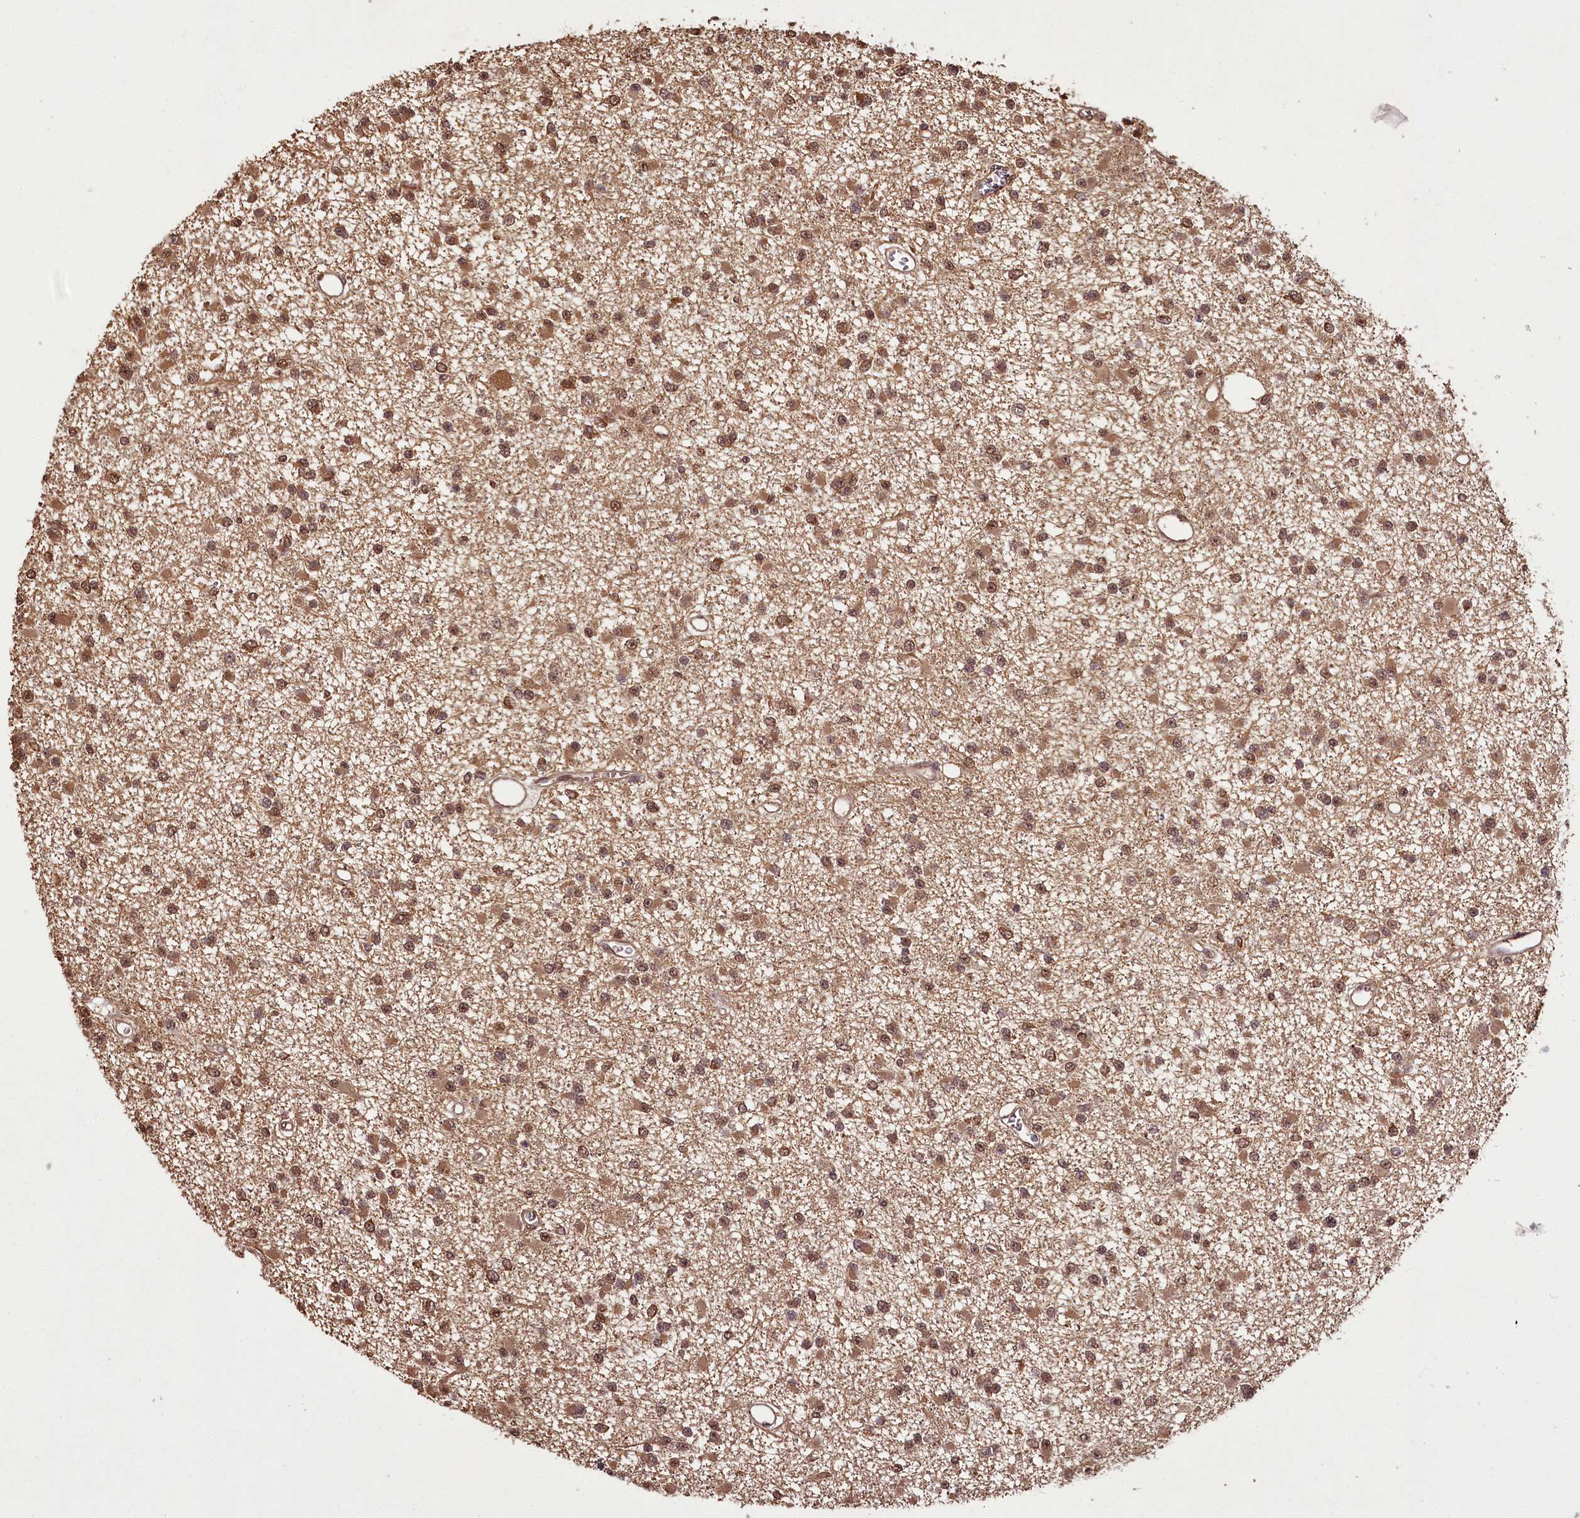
{"staining": {"intensity": "moderate", "quantity": ">75%", "location": "cytoplasmic/membranous,nuclear"}, "tissue": "glioma", "cell_type": "Tumor cells", "image_type": "cancer", "snomed": [{"axis": "morphology", "description": "Glioma, malignant, Low grade"}, {"axis": "topography", "description": "Brain"}], "caption": "Tumor cells display moderate cytoplasmic/membranous and nuclear positivity in about >75% of cells in malignant glioma (low-grade).", "gene": "NPRL2", "patient": {"sex": "female", "age": 22}}